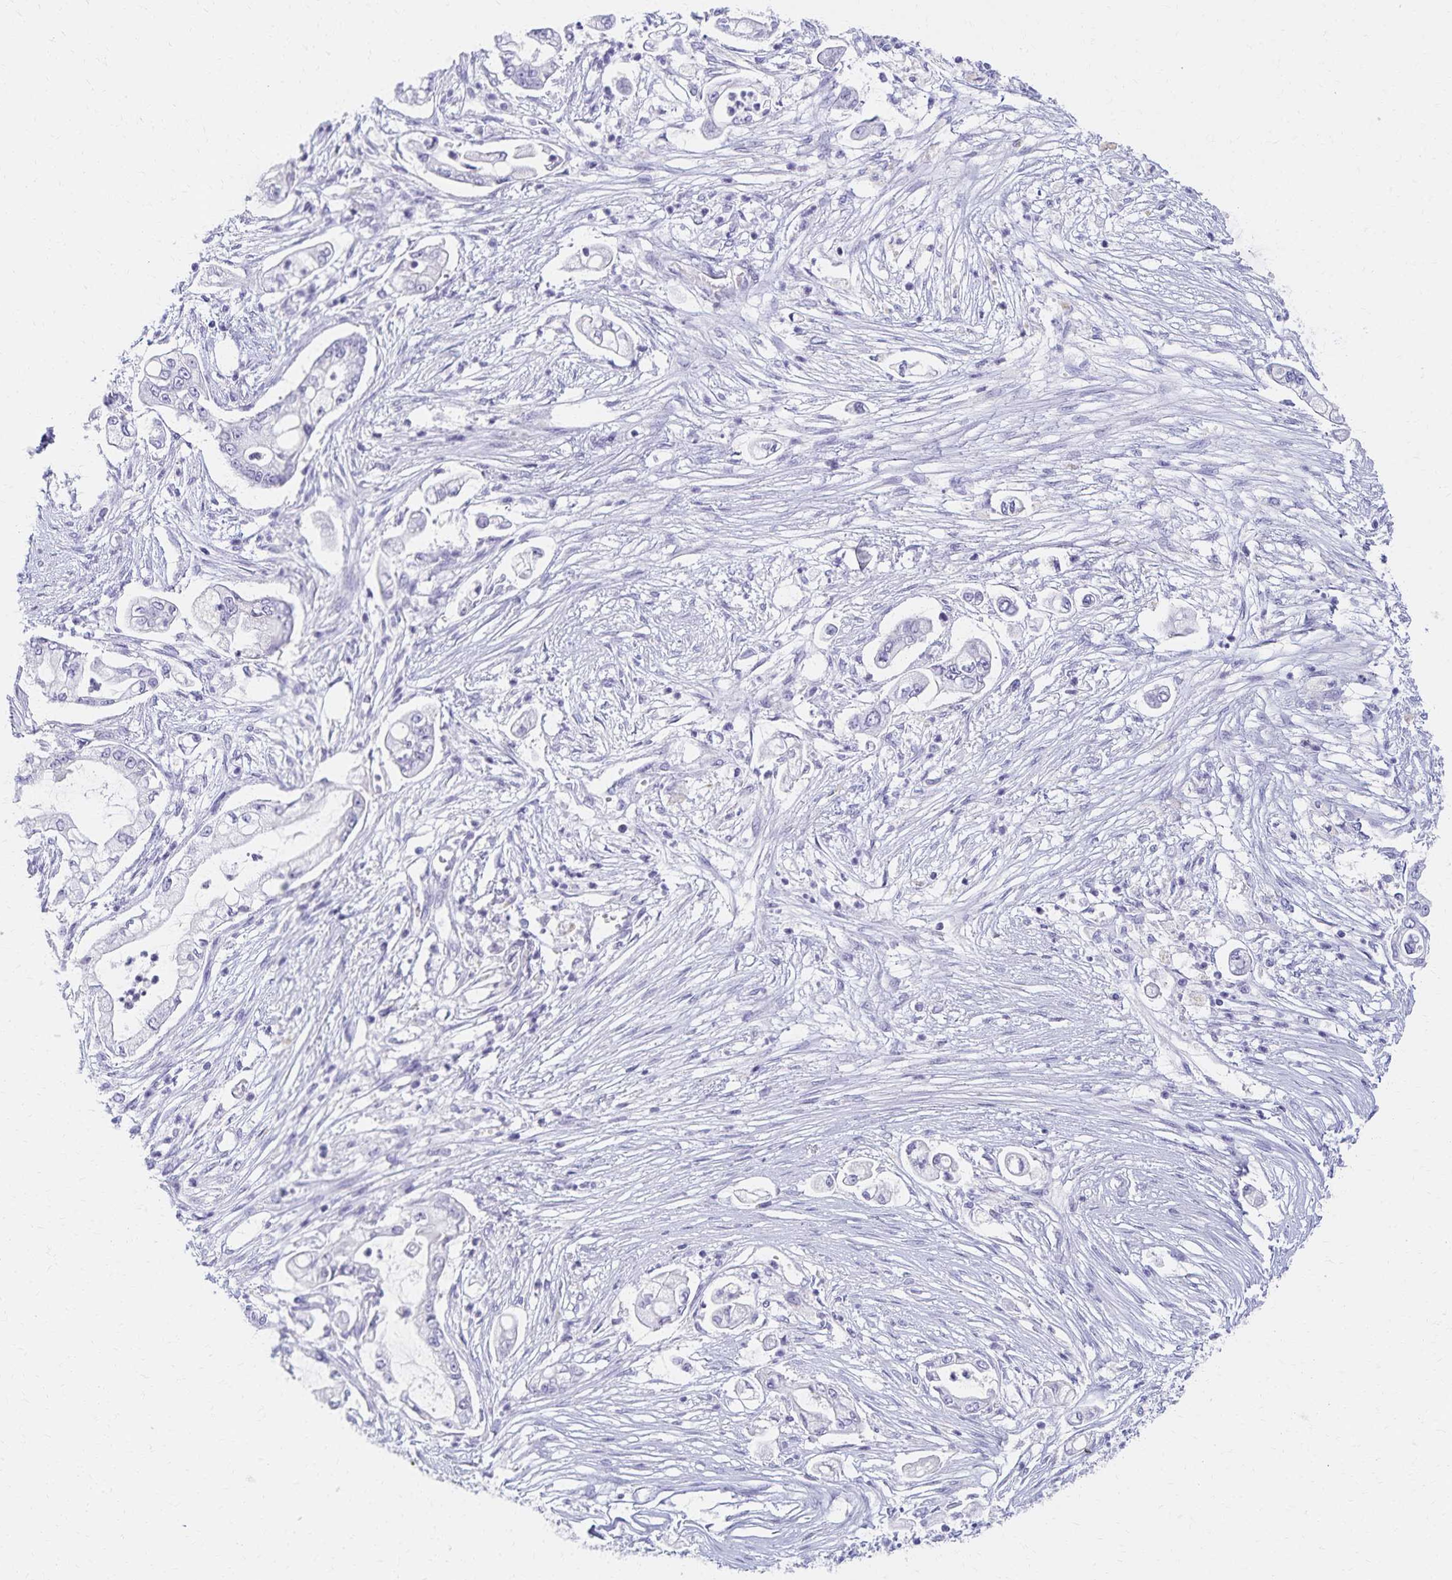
{"staining": {"intensity": "negative", "quantity": "none", "location": "none"}, "tissue": "pancreatic cancer", "cell_type": "Tumor cells", "image_type": "cancer", "snomed": [{"axis": "morphology", "description": "Adenocarcinoma, NOS"}, {"axis": "topography", "description": "Pancreas"}], "caption": "There is no significant expression in tumor cells of pancreatic adenocarcinoma.", "gene": "C2orf50", "patient": {"sex": "female", "age": 69}}